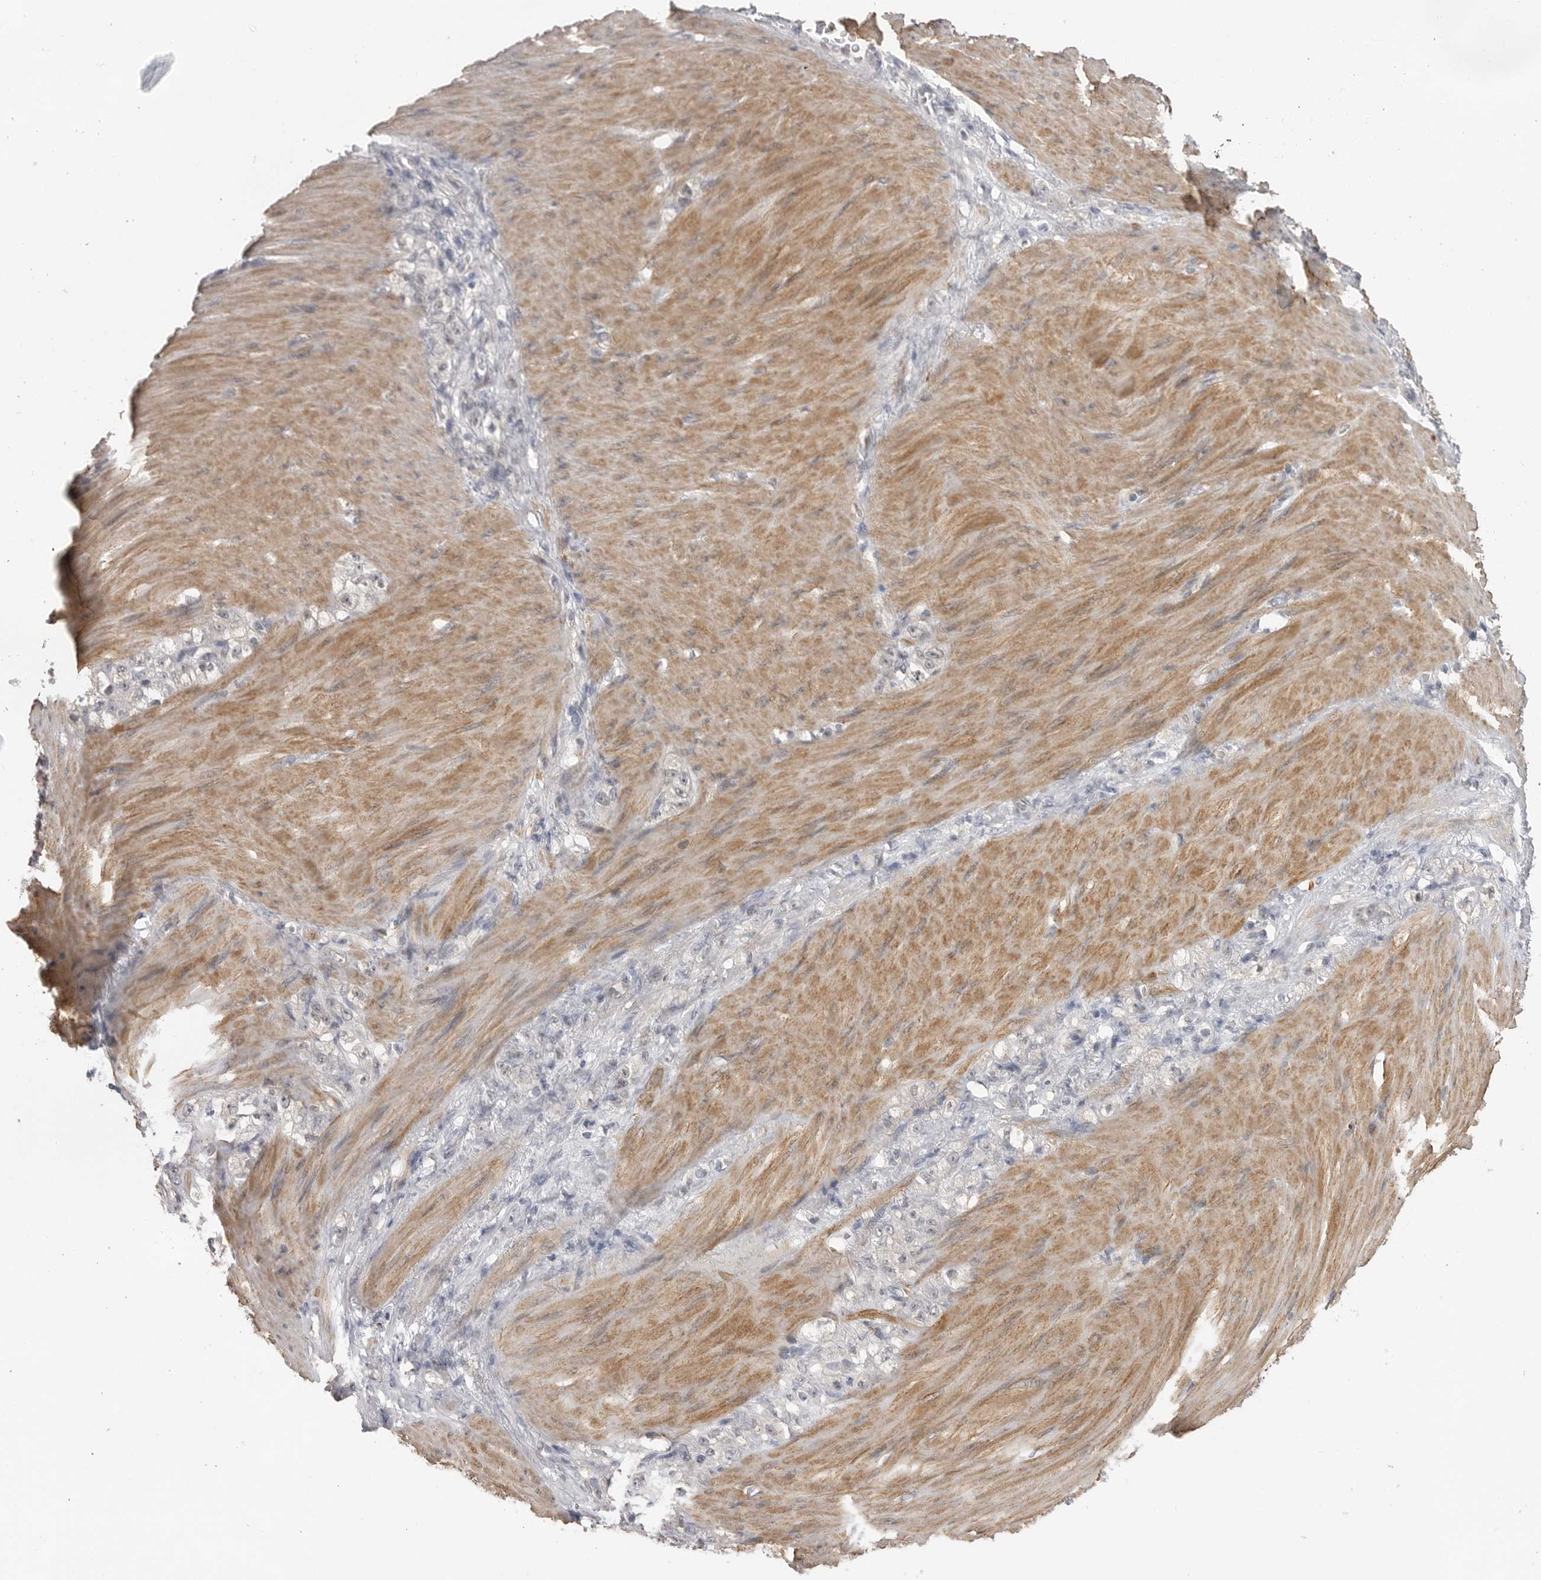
{"staining": {"intensity": "negative", "quantity": "none", "location": "none"}, "tissue": "stomach cancer", "cell_type": "Tumor cells", "image_type": "cancer", "snomed": [{"axis": "morphology", "description": "Normal tissue, NOS"}, {"axis": "morphology", "description": "Adenocarcinoma, NOS"}, {"axis": "topography", "description": "Stomach"}], "caption": "An immunohistochemistry (IHC) image of adenocarcinoma (stomach) is shown. There is no staining in tumor cells of adenocarcinoma (stomach).", "gene": "PLEKHF1", "patient": {"sex": "male", "age": 82}}